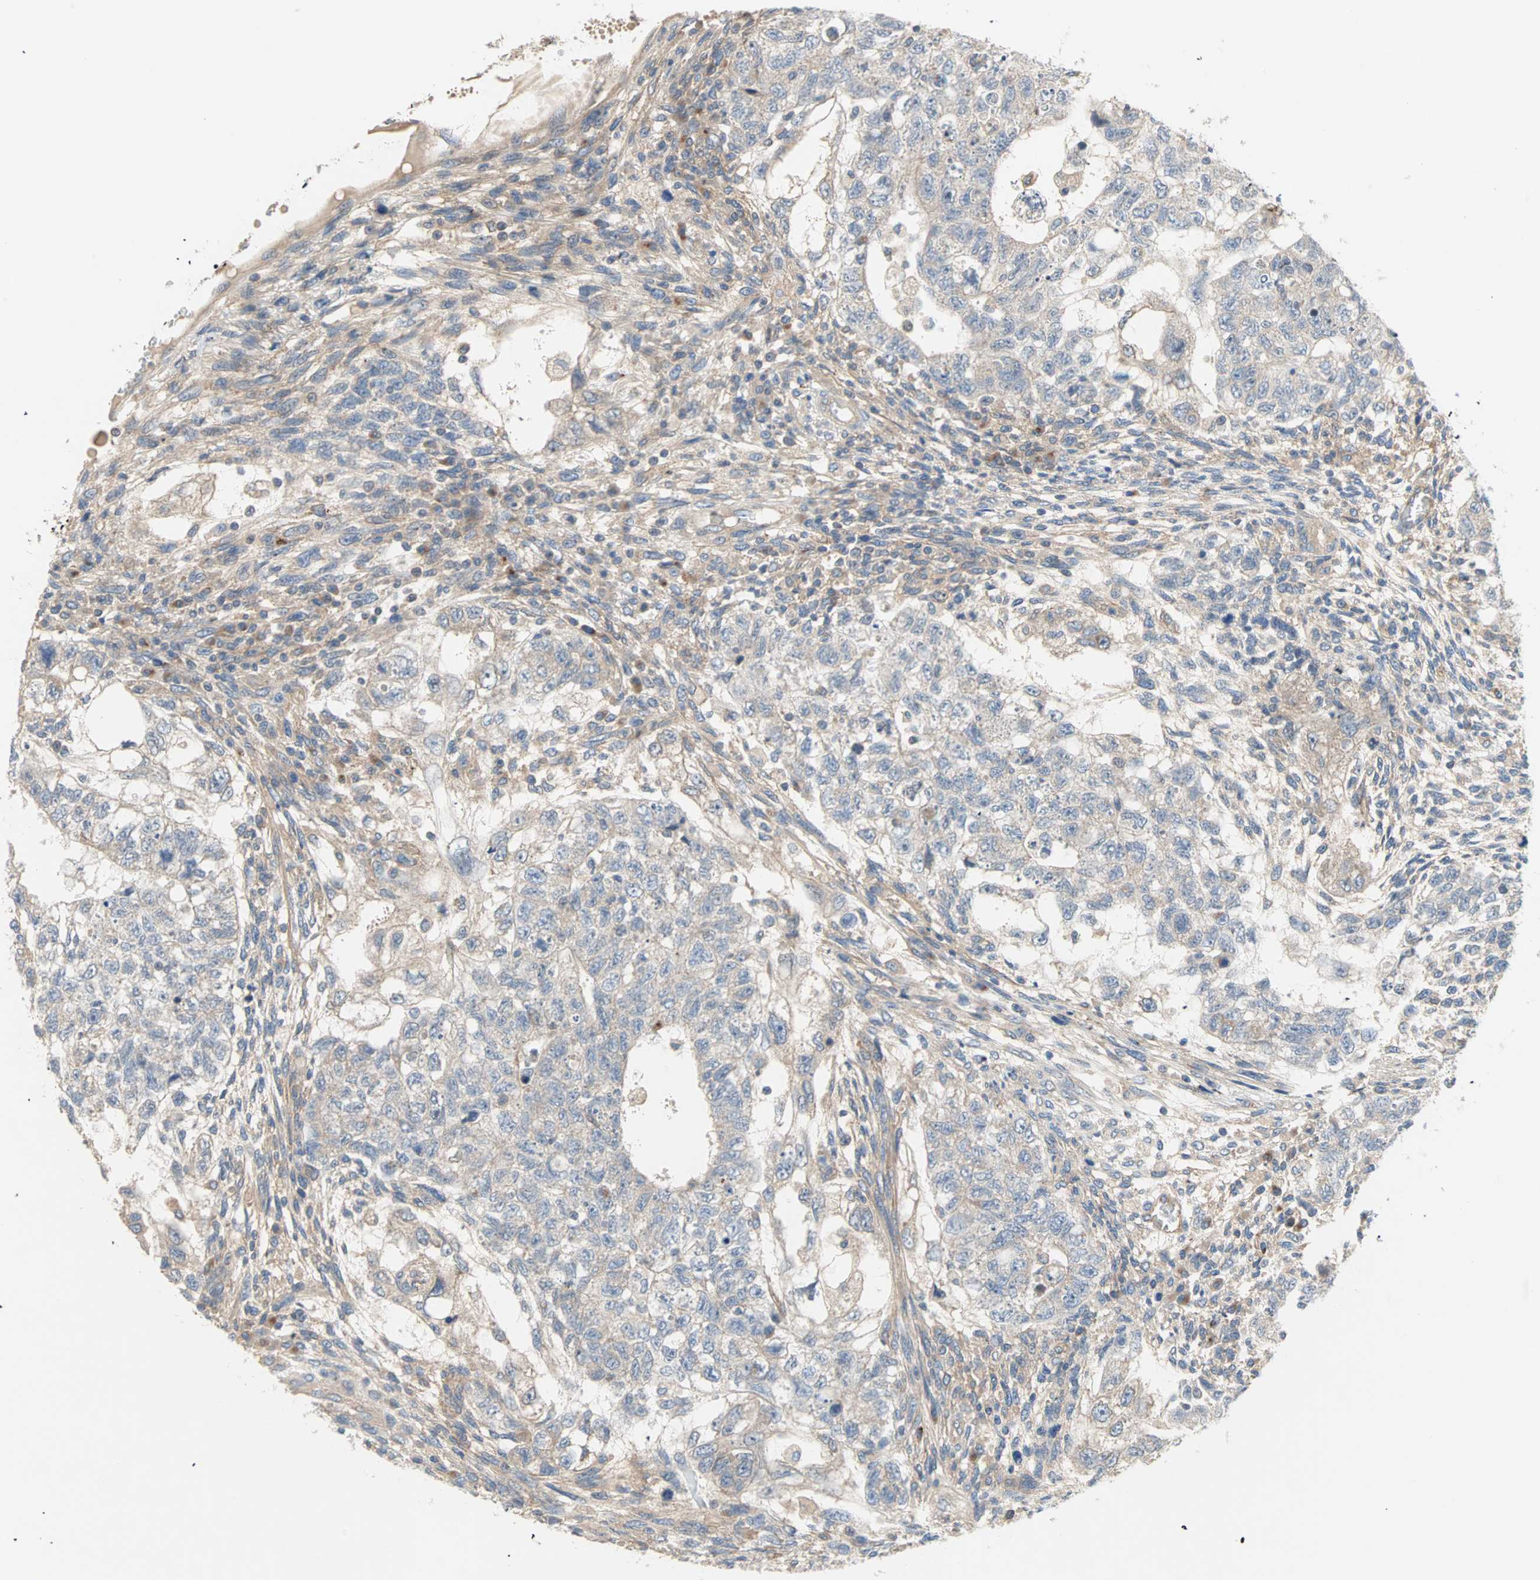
{"staining": {"intensity": "weak", "quantity": "<25%", "location": "cytoplasmic/membranous"}, "tissue": "testis cancer", "cell_type": "Tumor cells", "image_type": "cancer", "snomed": [{"axis": "morphology", "description": "Normal tissue, NOS"}, {"axis": "morphology", "description": "Carcinoma, Embryonal, NOS"}, {"axis": "topography", "description": "Testis"}], "caption": "The histopathology image demonstrates no significant positivity in tumor cells of testis cancer.", "gene": "PDE8A", "patient": {"sex": "male", "age": 36}}